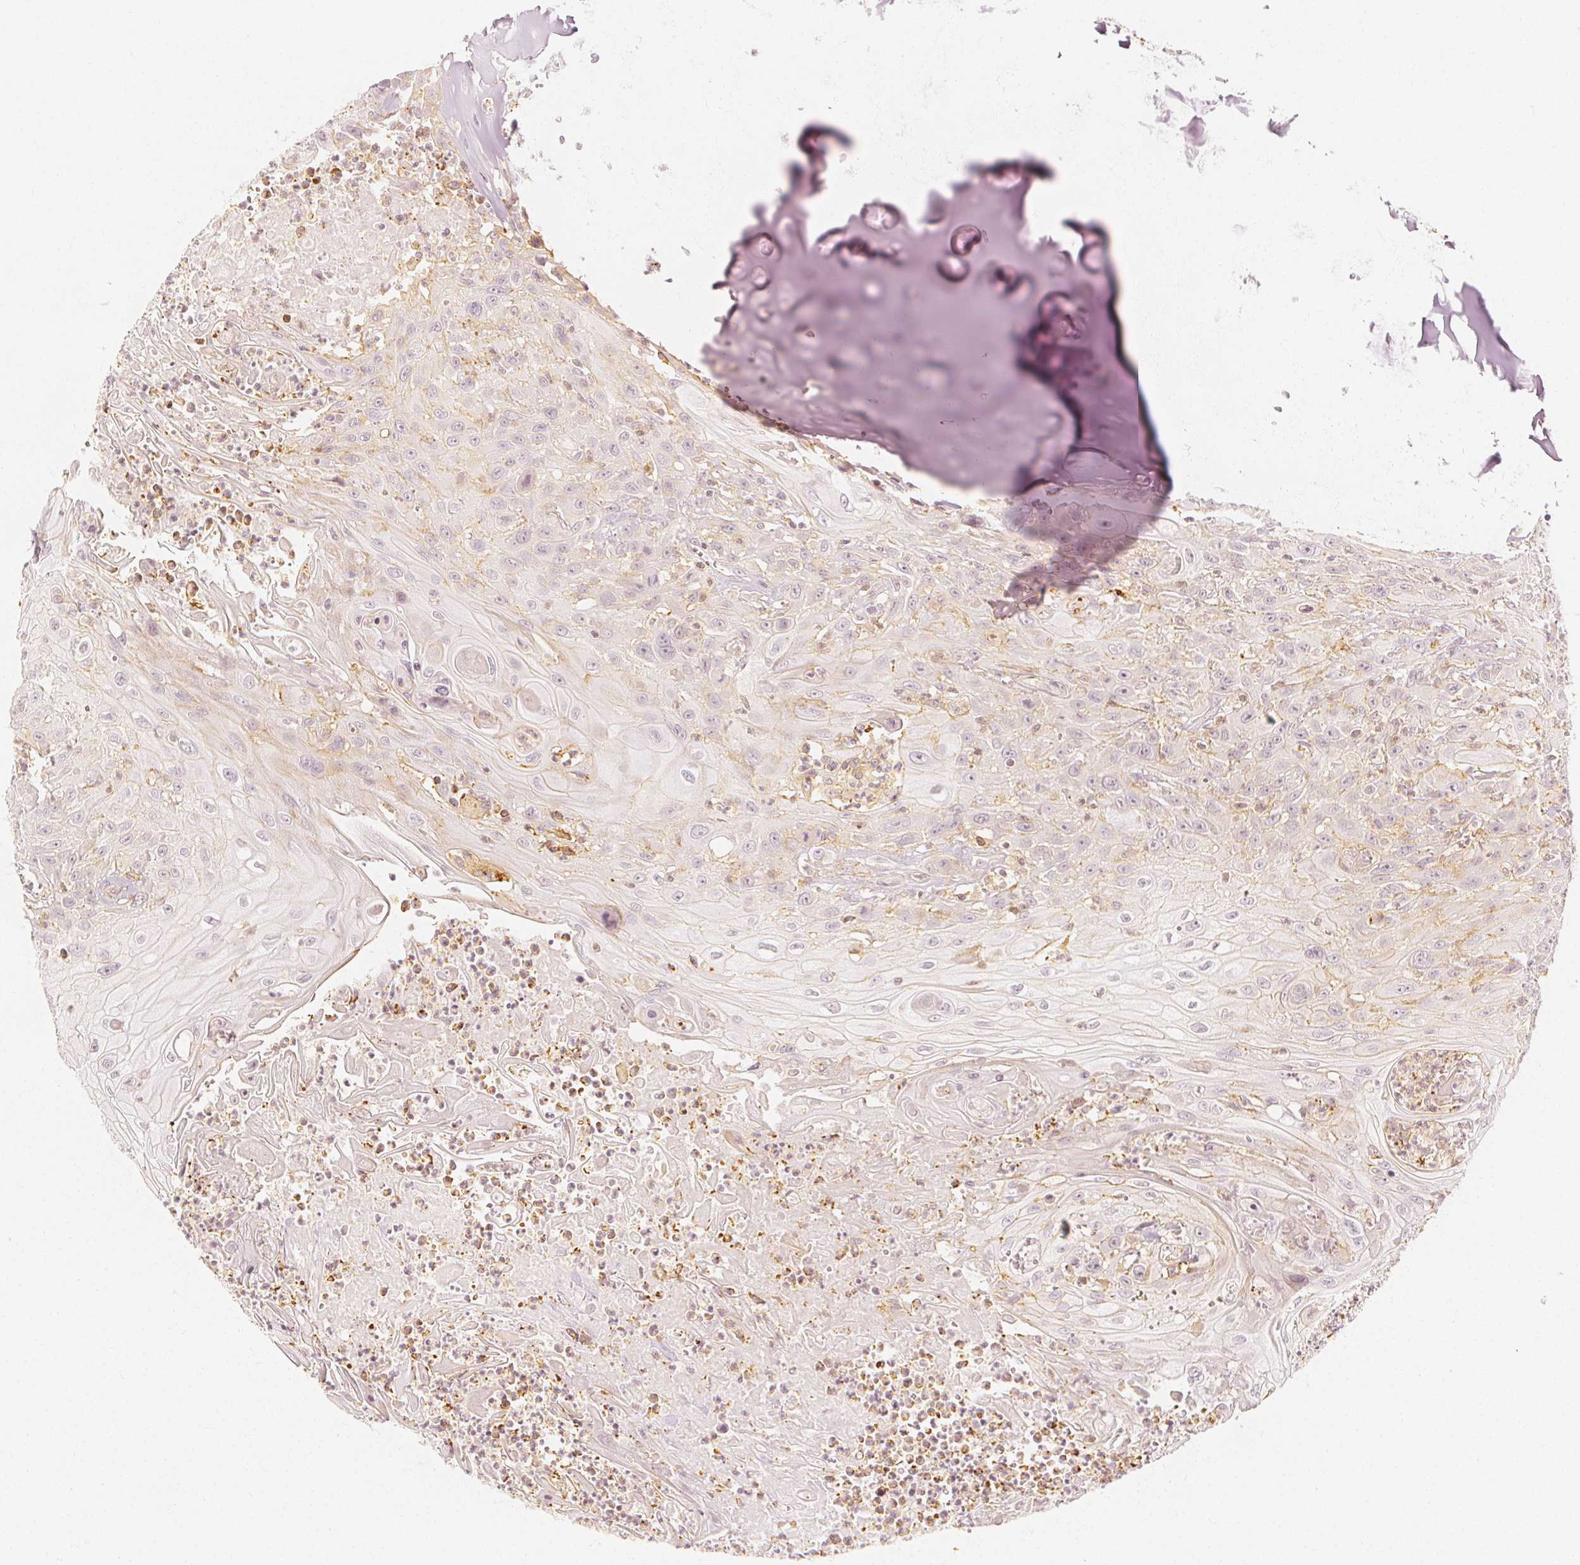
{"staining": {"intensity": "negative", "quantity": "none", "location": "none"}, "tissue": "head and neck cancer", "cell_type": "Tumor cells", "image_type": "cancer", "snomed": [{"axis": "morphology", "description": "Squamous cell carcinoma, NOS"}, {"axis": "topography", "description": "Skin"}, {"axis": "topography", "description": "Head-Neck"}], "caption": "This is an immunohistochemistry (IHC) image of human head and neck cancer. There is no expression in tumor cells.", "gene": "ARHGAP26", "patient": {"sex": "male", "age": 80}}